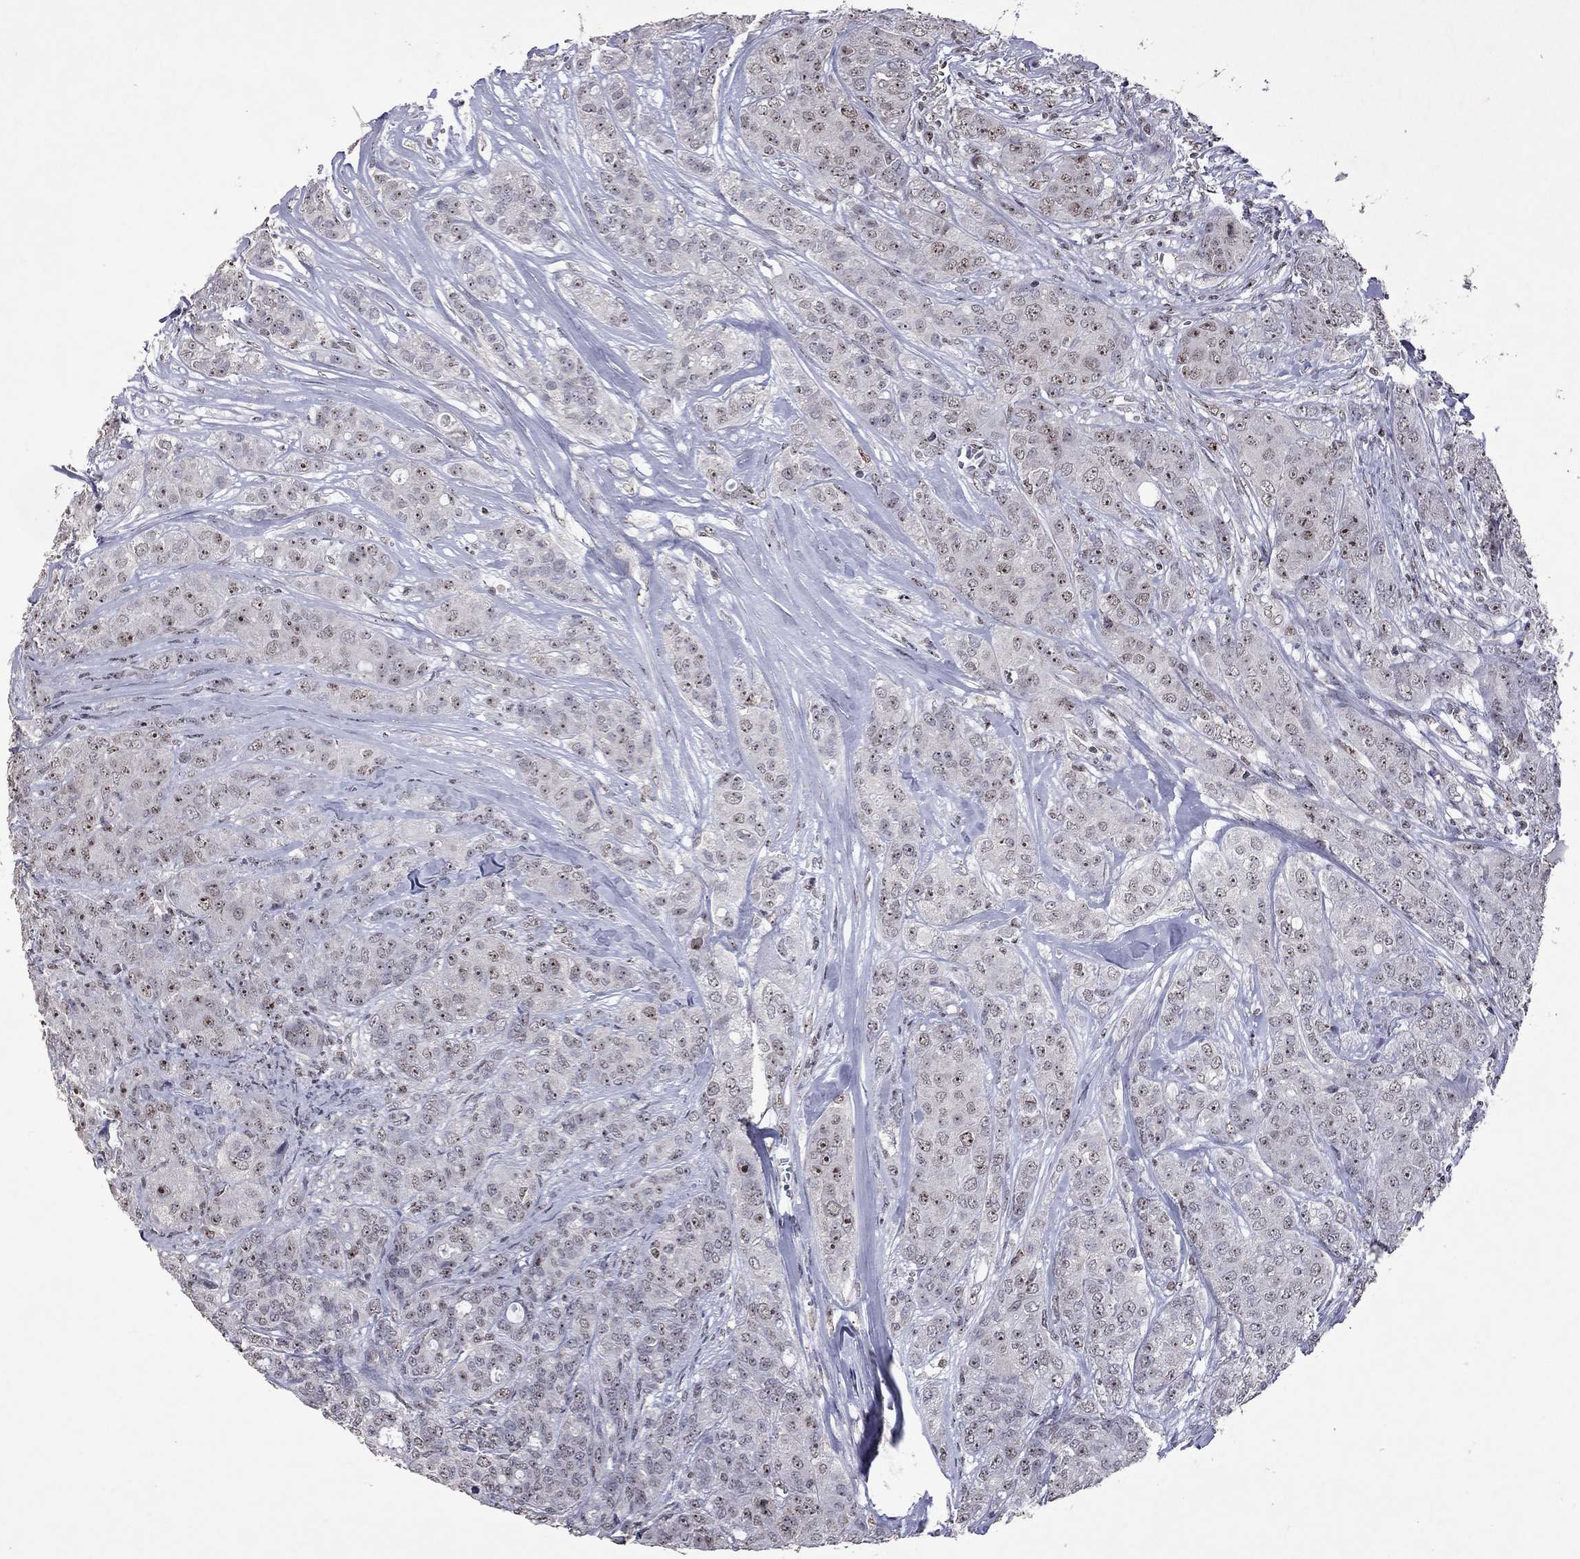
{"staining": {"intensity": "moderate", "quantity": "<25%", "location": "nuclear"}, "tissue": "breast cancer", "cell_type": "Tumor cells", "image_type": "cancer", "snomed": [{"axis": "morphology", "description": "Duct carcinoma"}, {"axis": "topography", "description": "Breast"}], "caption": "Protein positivity by immunohistochemistry reveals moderate nuclear staining in about <25% of tumor cells in breast cancer.", "gene": "SPOUT1", "patient": {"sex": "female", "age": 43}}